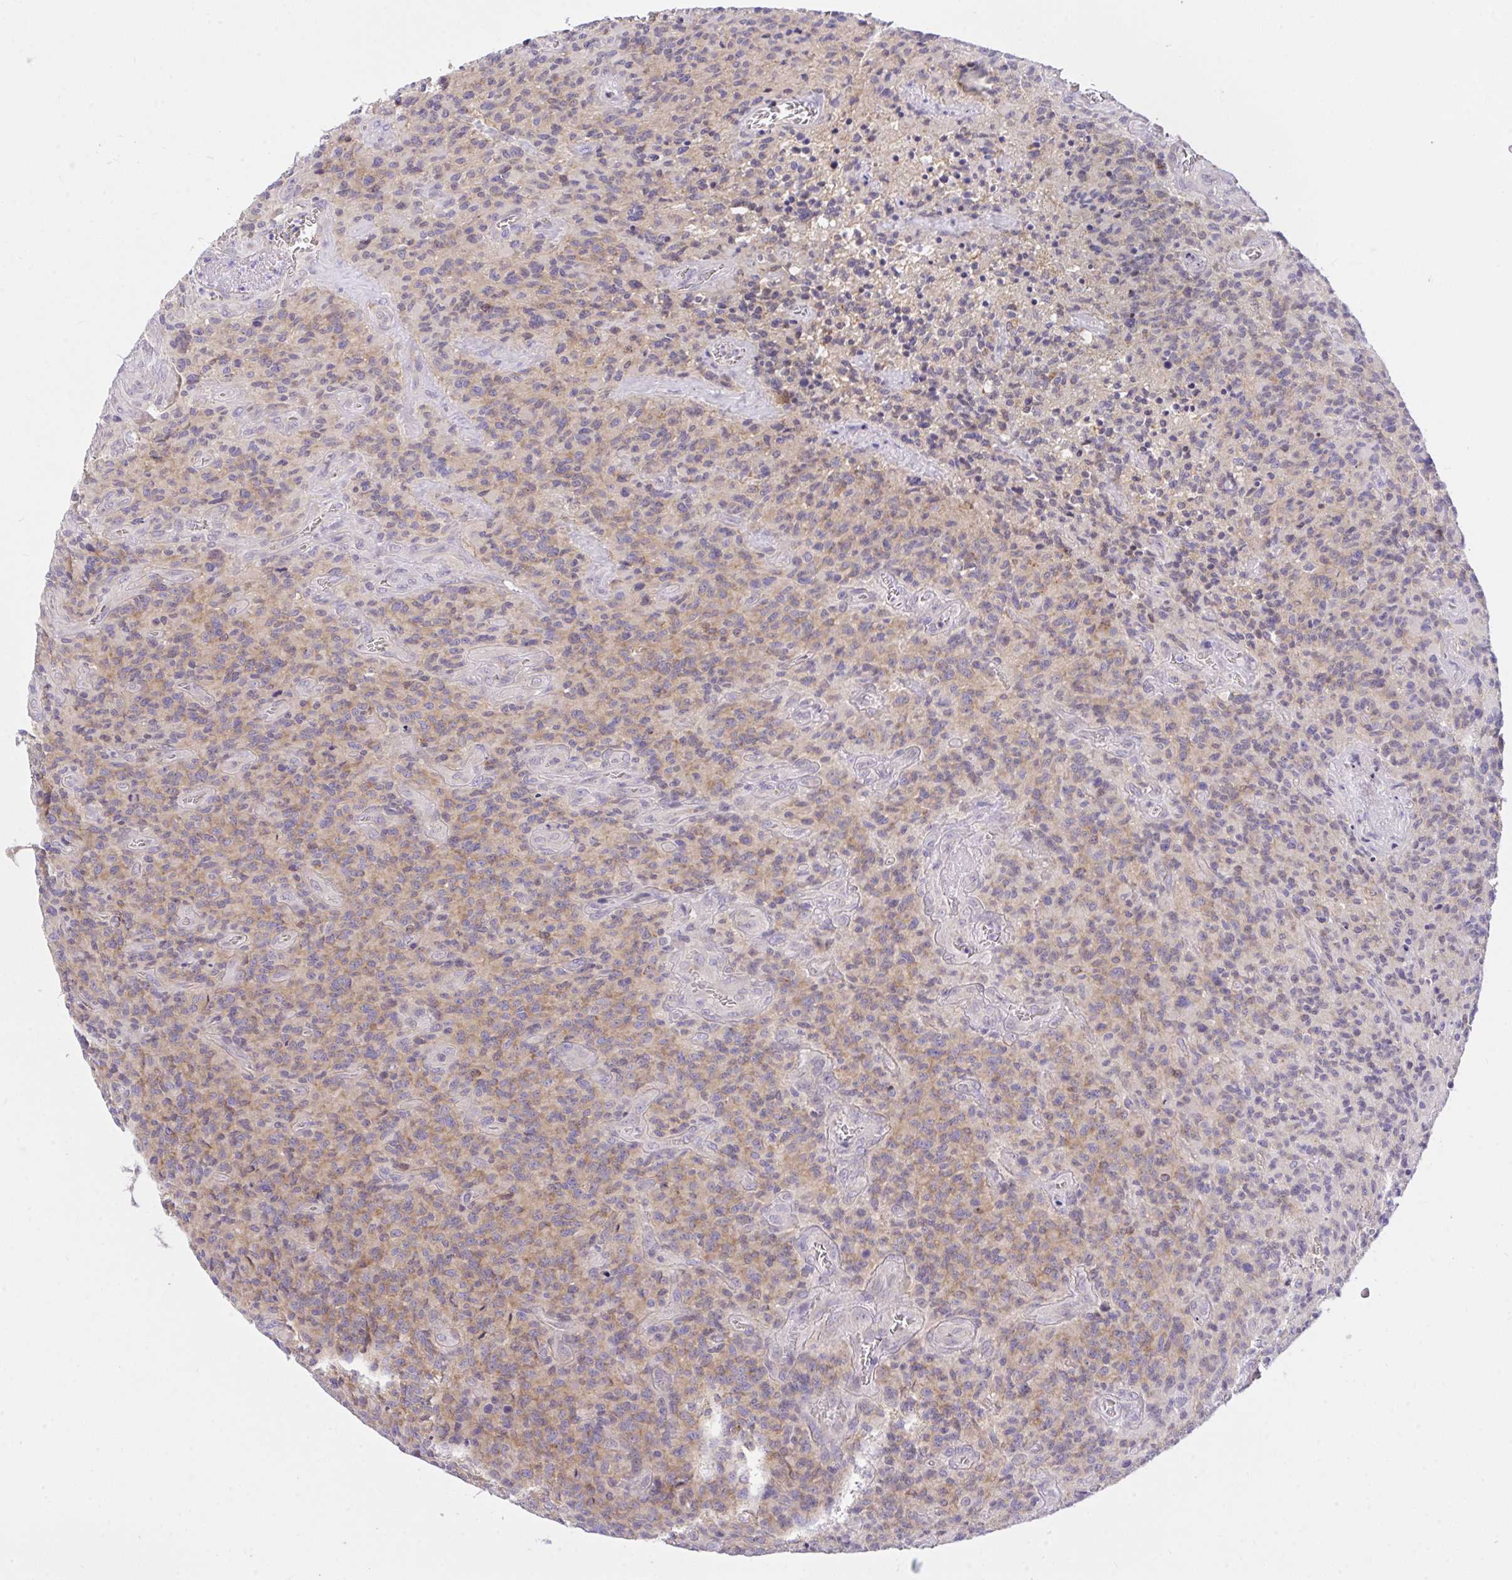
{"staining": {"intensity": "weak", "quantity": ">75%", "location": "cytoplasmic/membranous"}, "tissue": "glioma", "cell_type": "Tumor cells", "image_type": "cancer", "snomed": [{"axis": "morphology", "description": "Glioma, malignant, High grade"}, {"axis": "topography", "description": "Brain"}], "caption": "The micrograph displays a brown stain indicating the presence of a protein in the cytoplasmic/membranous of tumor cells in malignant glioma (high-grade). The staining is performed using DAB brown chromogen to label protein expression. The nuclei are counter-stained blue using hematoxylin.", "gene": "TLN2", "patient": {"sex": "male", "age": 76}}